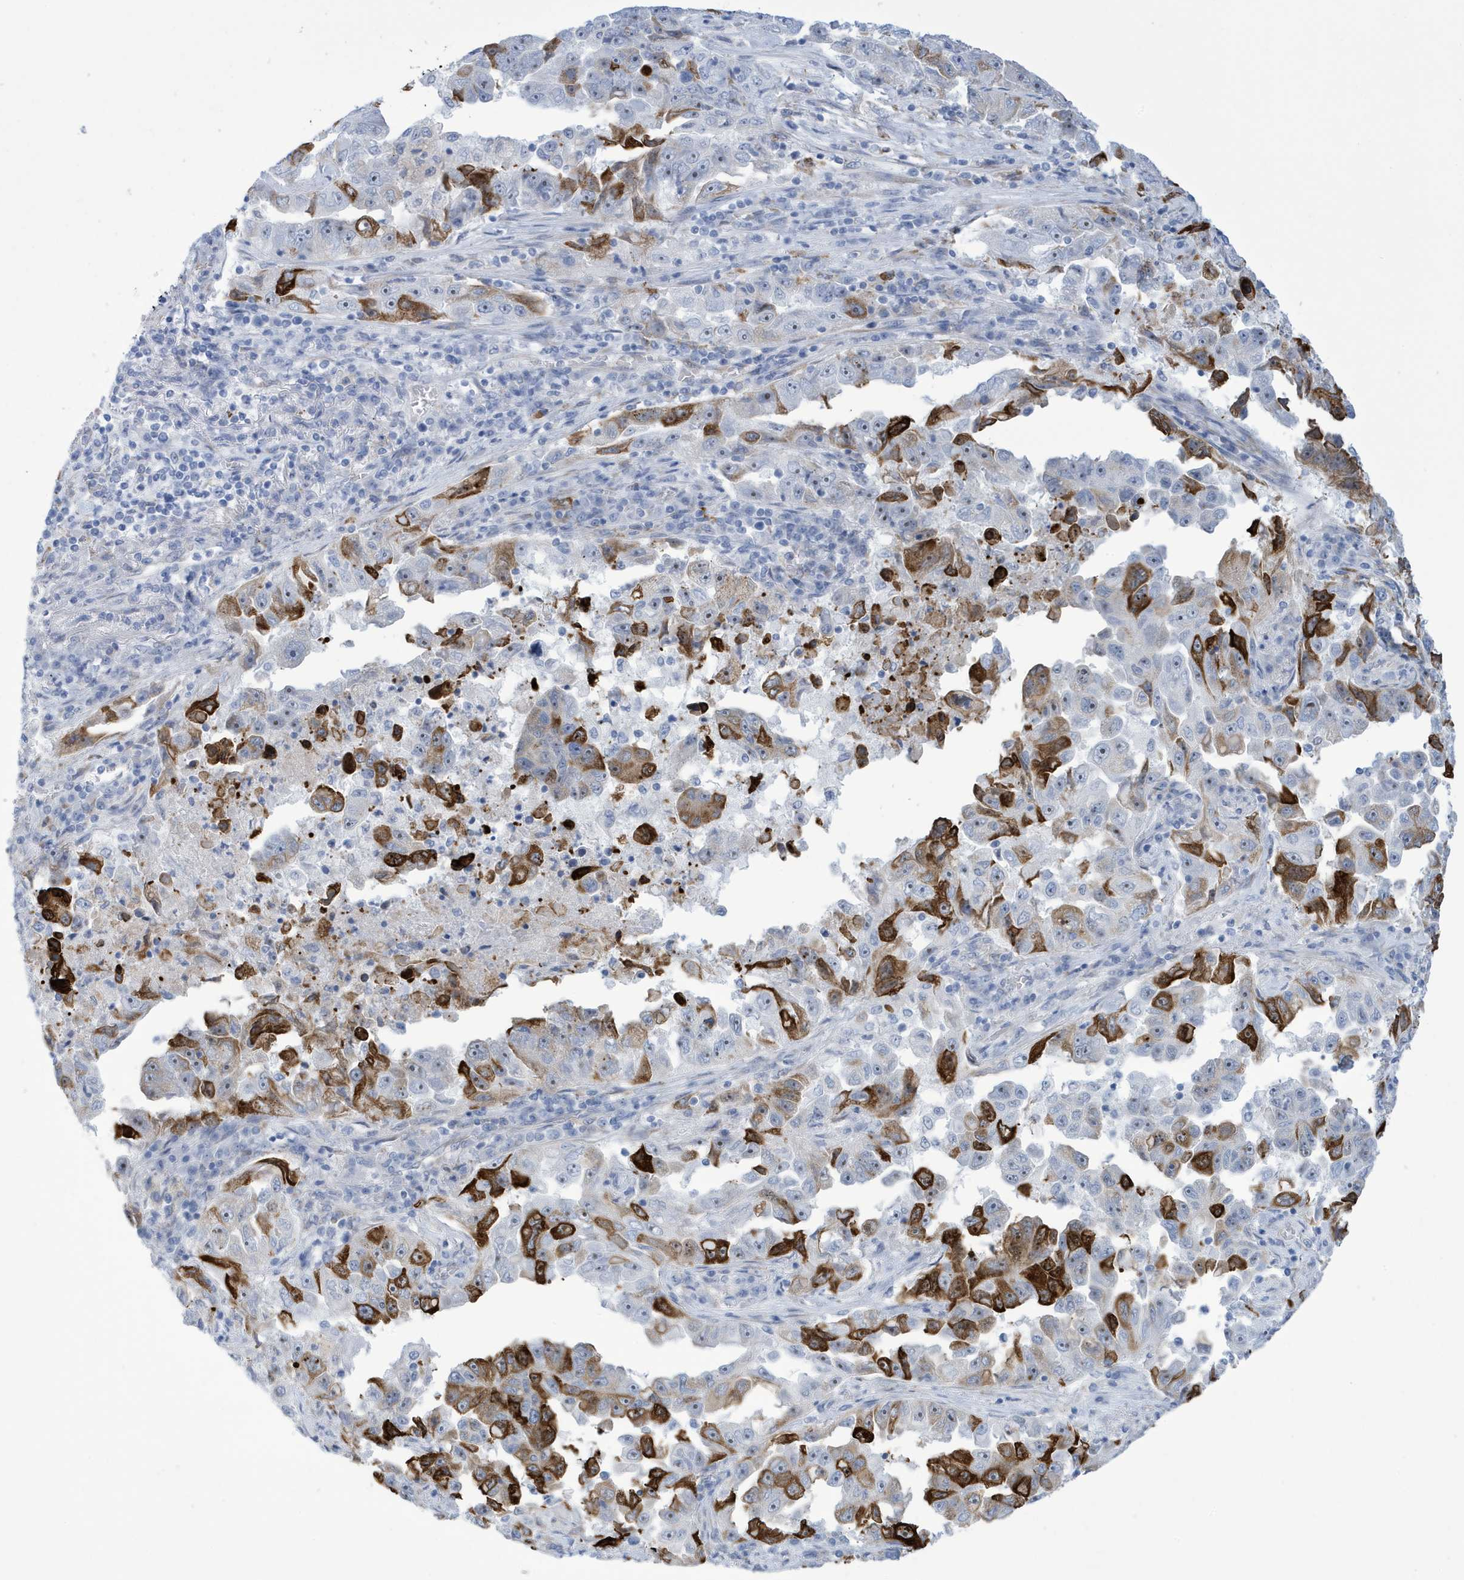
{"staining": {"intensity": "strong", "quantity": "<25%", "location": "cytoplasmic/membranous"}, "tissue": "lung cancer", "cell_type": "Tumor cells", "image_type": "cancer", "snomed": [{"axis": "morphology", "description": "Adenocarcinoma, NOS"}, {"axis": "topography", "description": "Lung"}], "caption": "High-magnification brightfield microscopy of adenocarcinoma (lung) stained with DAB (brown) and counterstained with hematoxylin (blue). tumor cells exhibit strong cytoplasmic/membranous positivity is present in approximately<25% of cells.", "gene": "SEMA3F", "patient": {"sex": "female", "age": 51}}